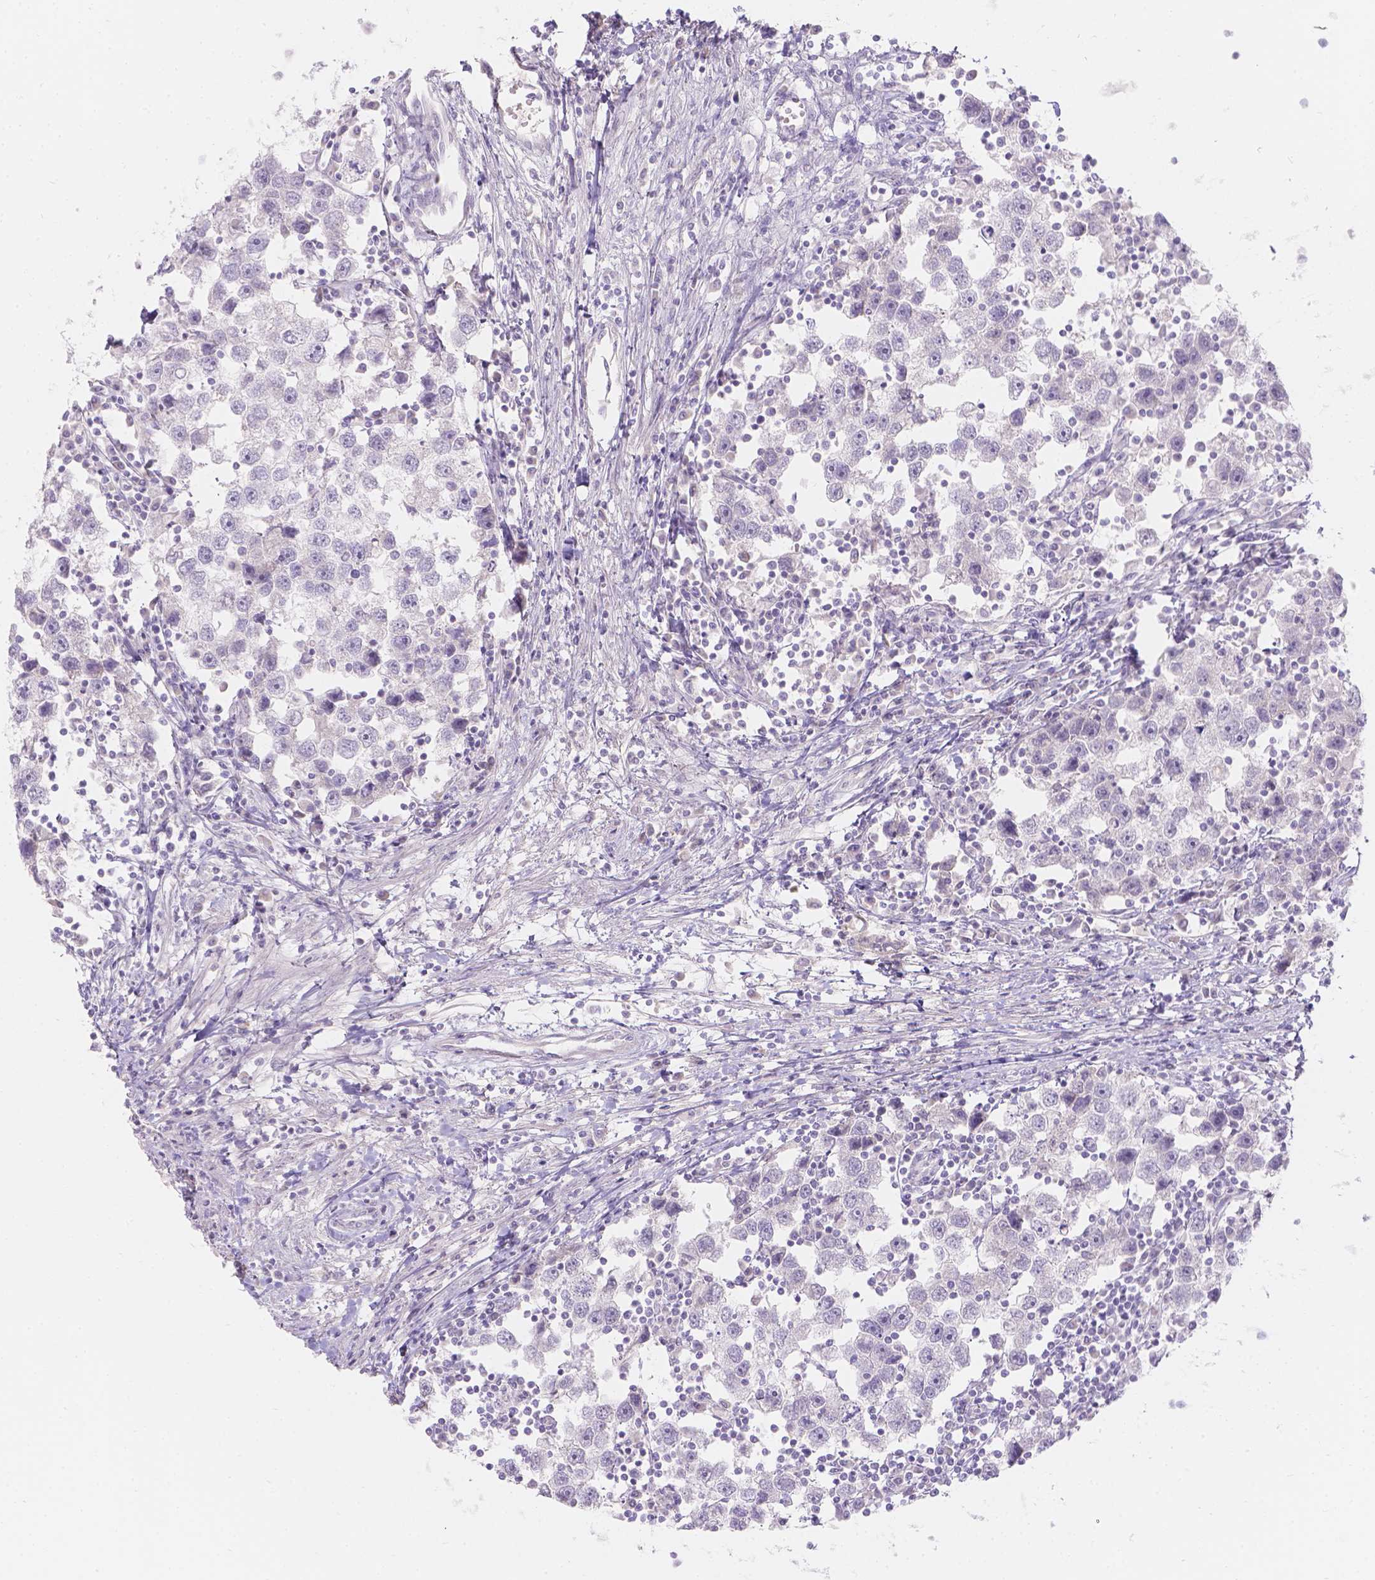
{"staining": {"intensity": "negative", "quantity": "none", "location": "none"}, "tissue": "testis cancer", "cell_type": "Tumor cells", "image_type": "cancer", "snomed": [{"axis": "morphology", "description": "Seminoma, NOS"}, {"axis": "topography", "description": "Testis"}], "caption": "A histopathology image of human testis seminoma is negative for staining in tumor cells. The staining was performed using DAB (3,3'-diaminobenzidine) to visualize the protein expression in brown, while the nuclei were stained in blue with hematoxylin (Magnification: 20x).", "gene": "HTN3", "patient": {"sex": "male", "age": 30}}